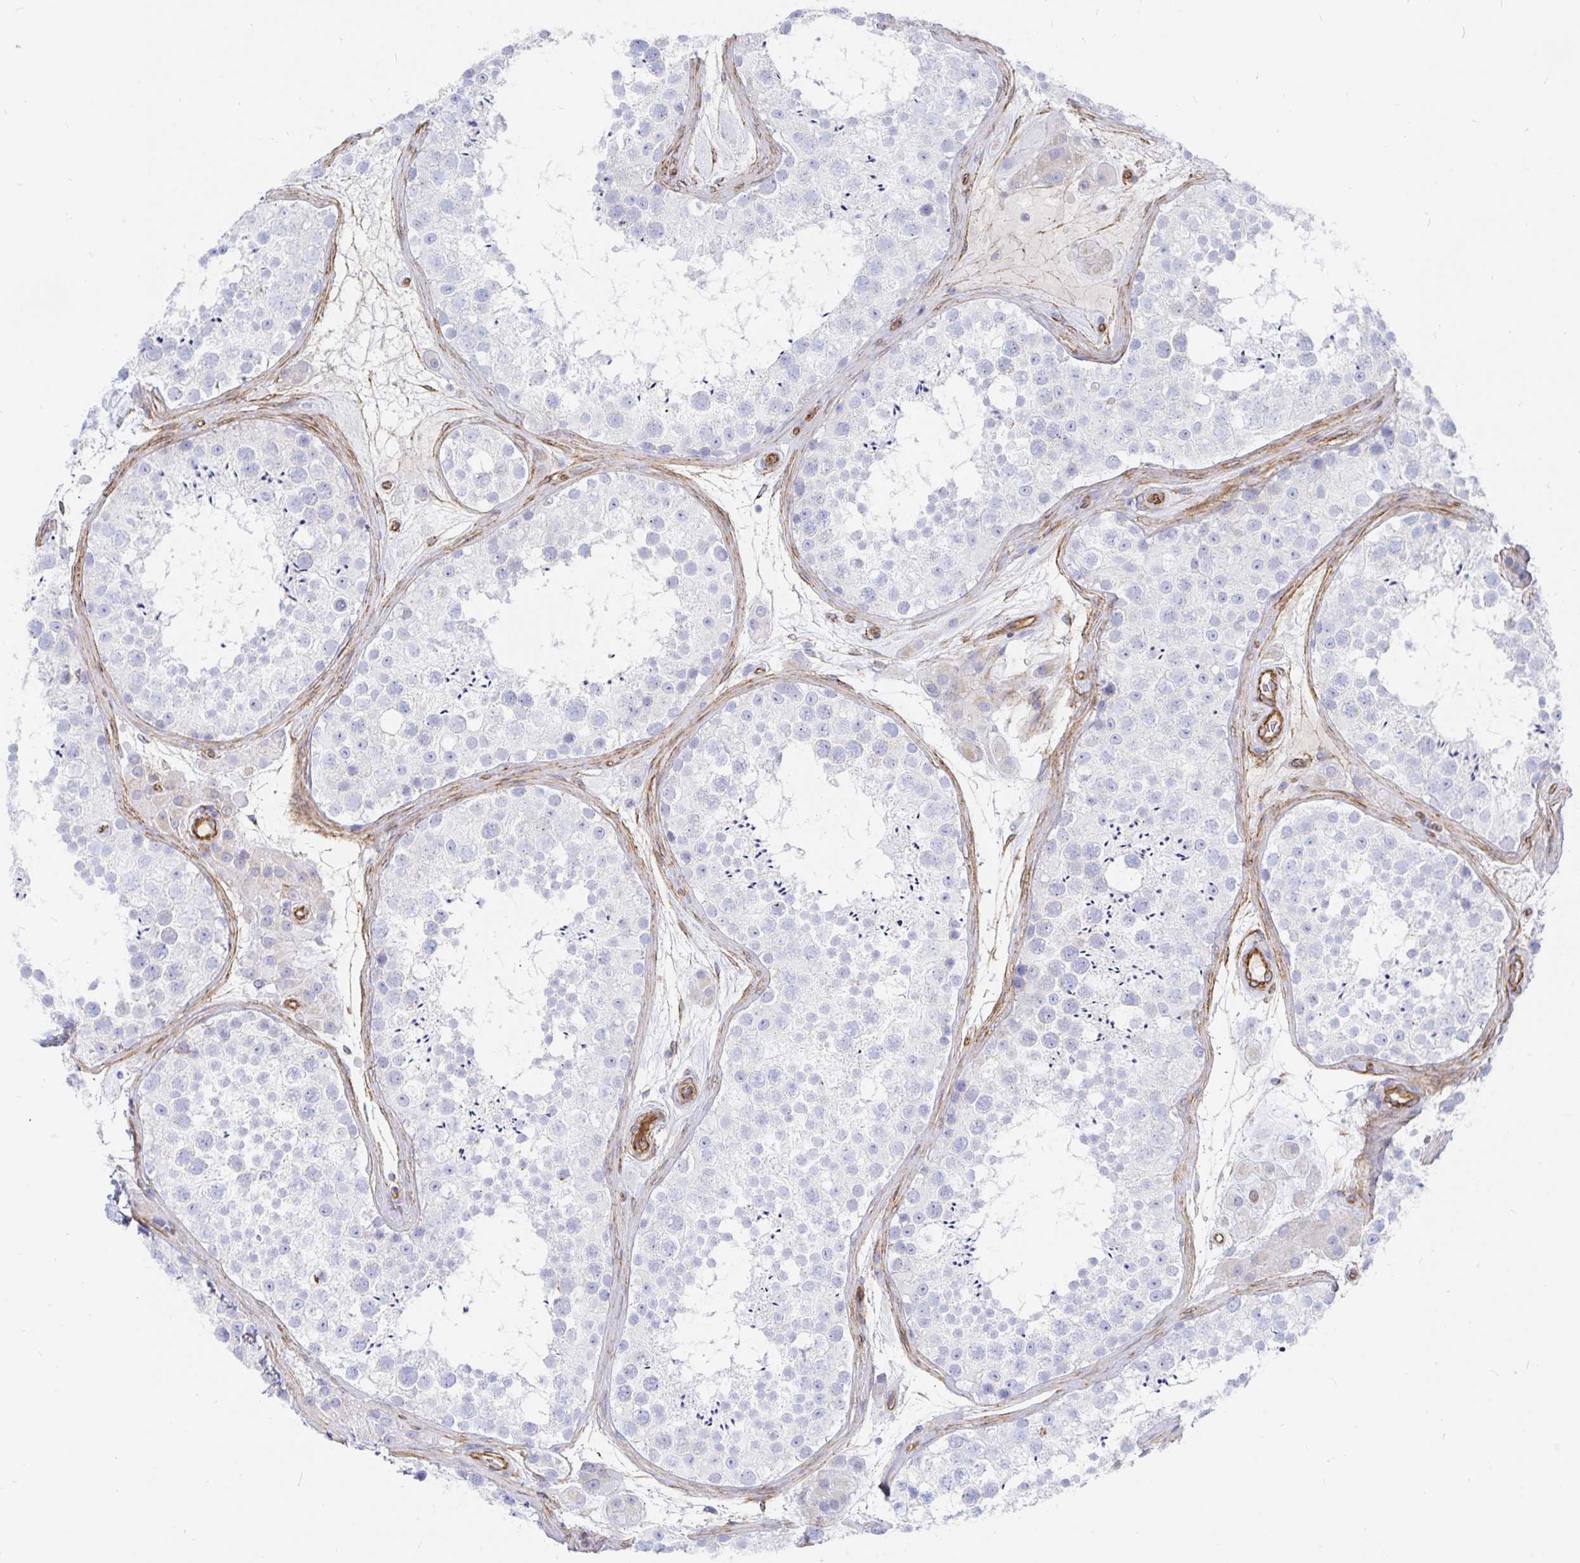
{"staining": {"intensity": "negative", "quantity": "none", "location": "none"}, "tissue": "testis", "cell_type": "Cells in seminiferous ducts", "image_type": "normal", "snomed": [{"axis": "morphology", "description": "Normal tissue, NOS"}, {"axis": "topography", "description": "Testis"}], "caption": "An immunohistochemistry (IHC) micrograph of benign testis is shown. There is no staining in cells in seminiferous ducts of testis. The staining was performed using DAB to visualize the protein expression in brown, while the nuclei were stained in blue with hematoxylin (Magnification: 20x).", "gene": "COX16", "patient": {"sex": "male", "age": 41}}